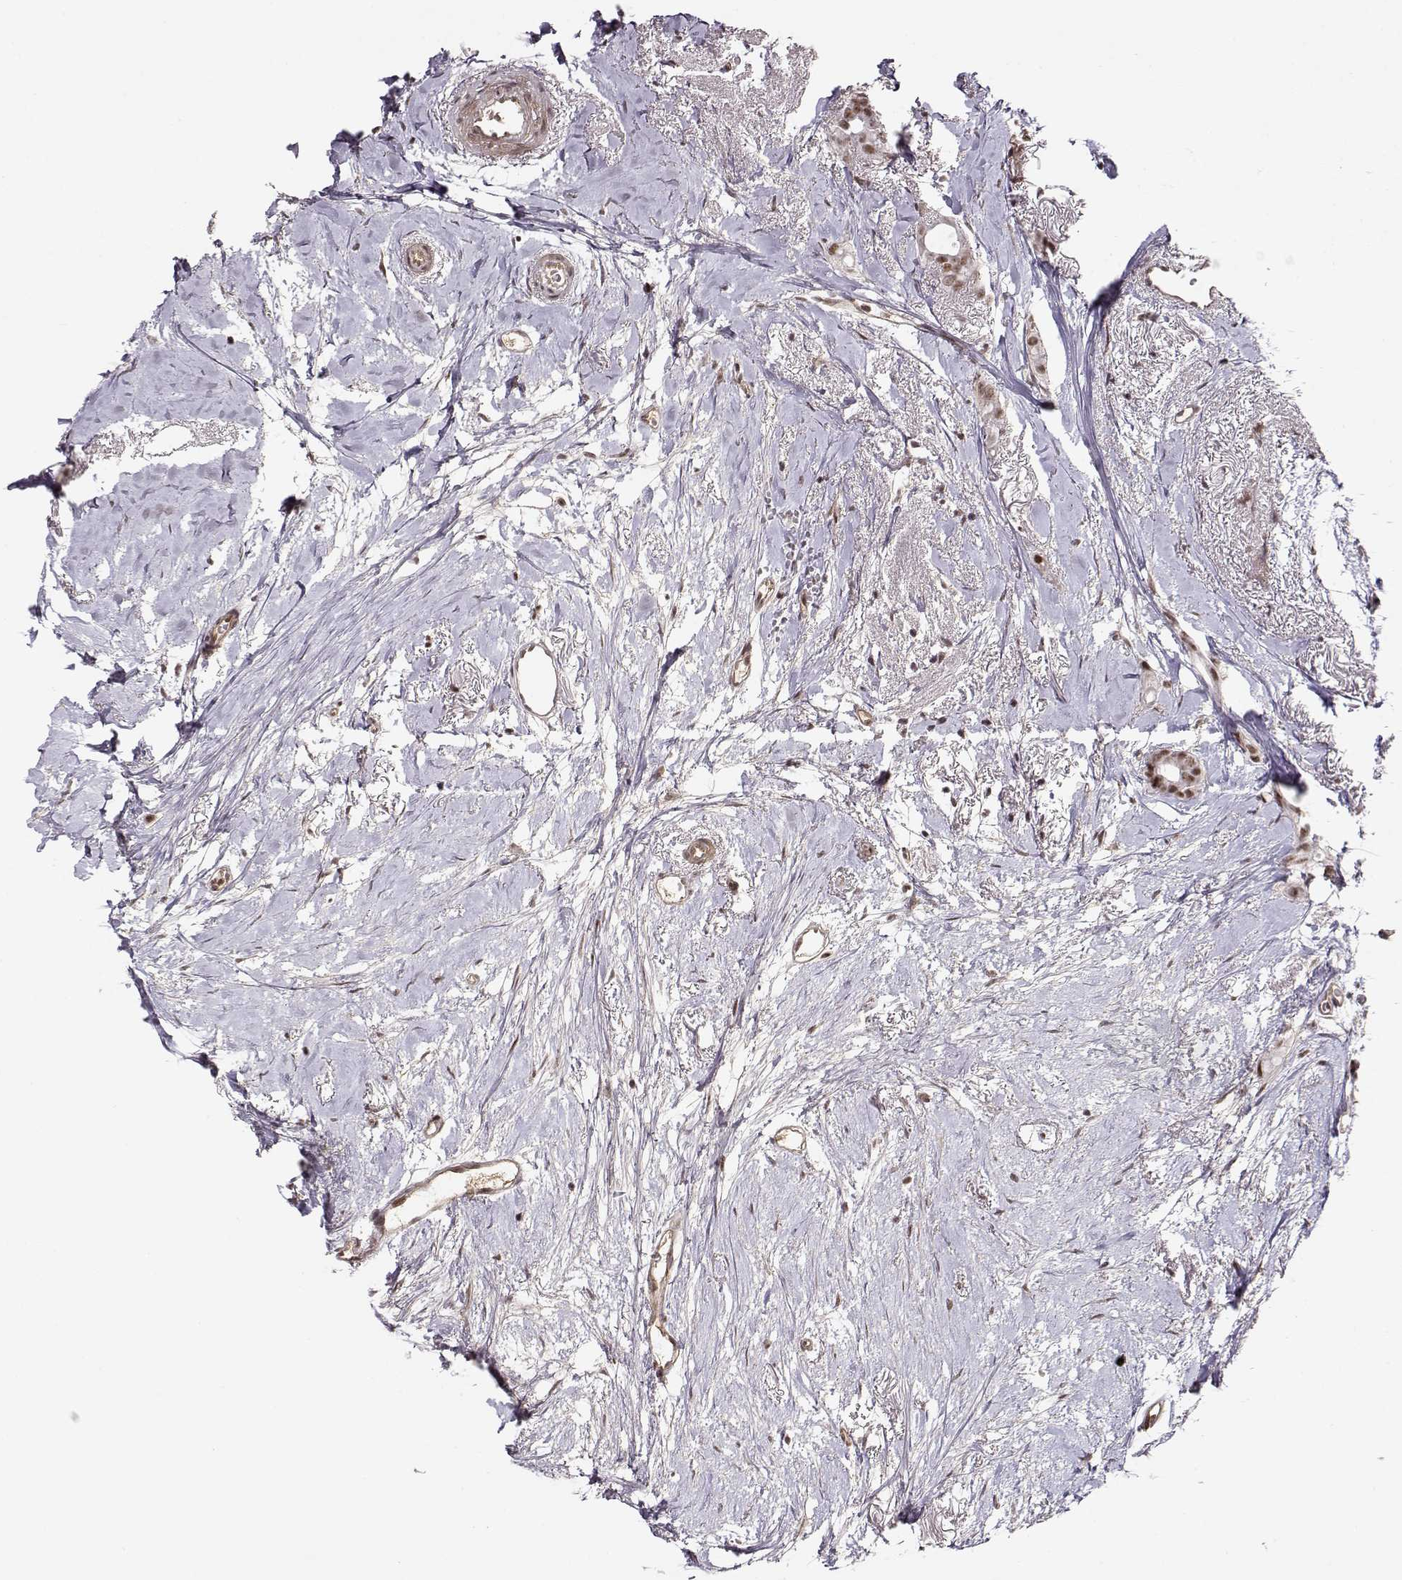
{"staining": {"intensity": "moderate", "quantity": ">75%", "location": "cytoplasmic/membranous,nuclear"}, "tissue": "breast cancer", "cell_type": "Tumor cells", "image_type": "cancer", "snomed": [{"axis": "morphology", "description": "Duct carcinoma"}, {"axis": "topography", "description": "Breast"}], "caption": "Immunohistochemical staining of human breast cancer shows medium levels of moderate cytoplasmic/membranous and nuclear staining in about >75% of tumor cells.", "gene": "CIR1", "patient": {"sex": "female", "age": 40}}